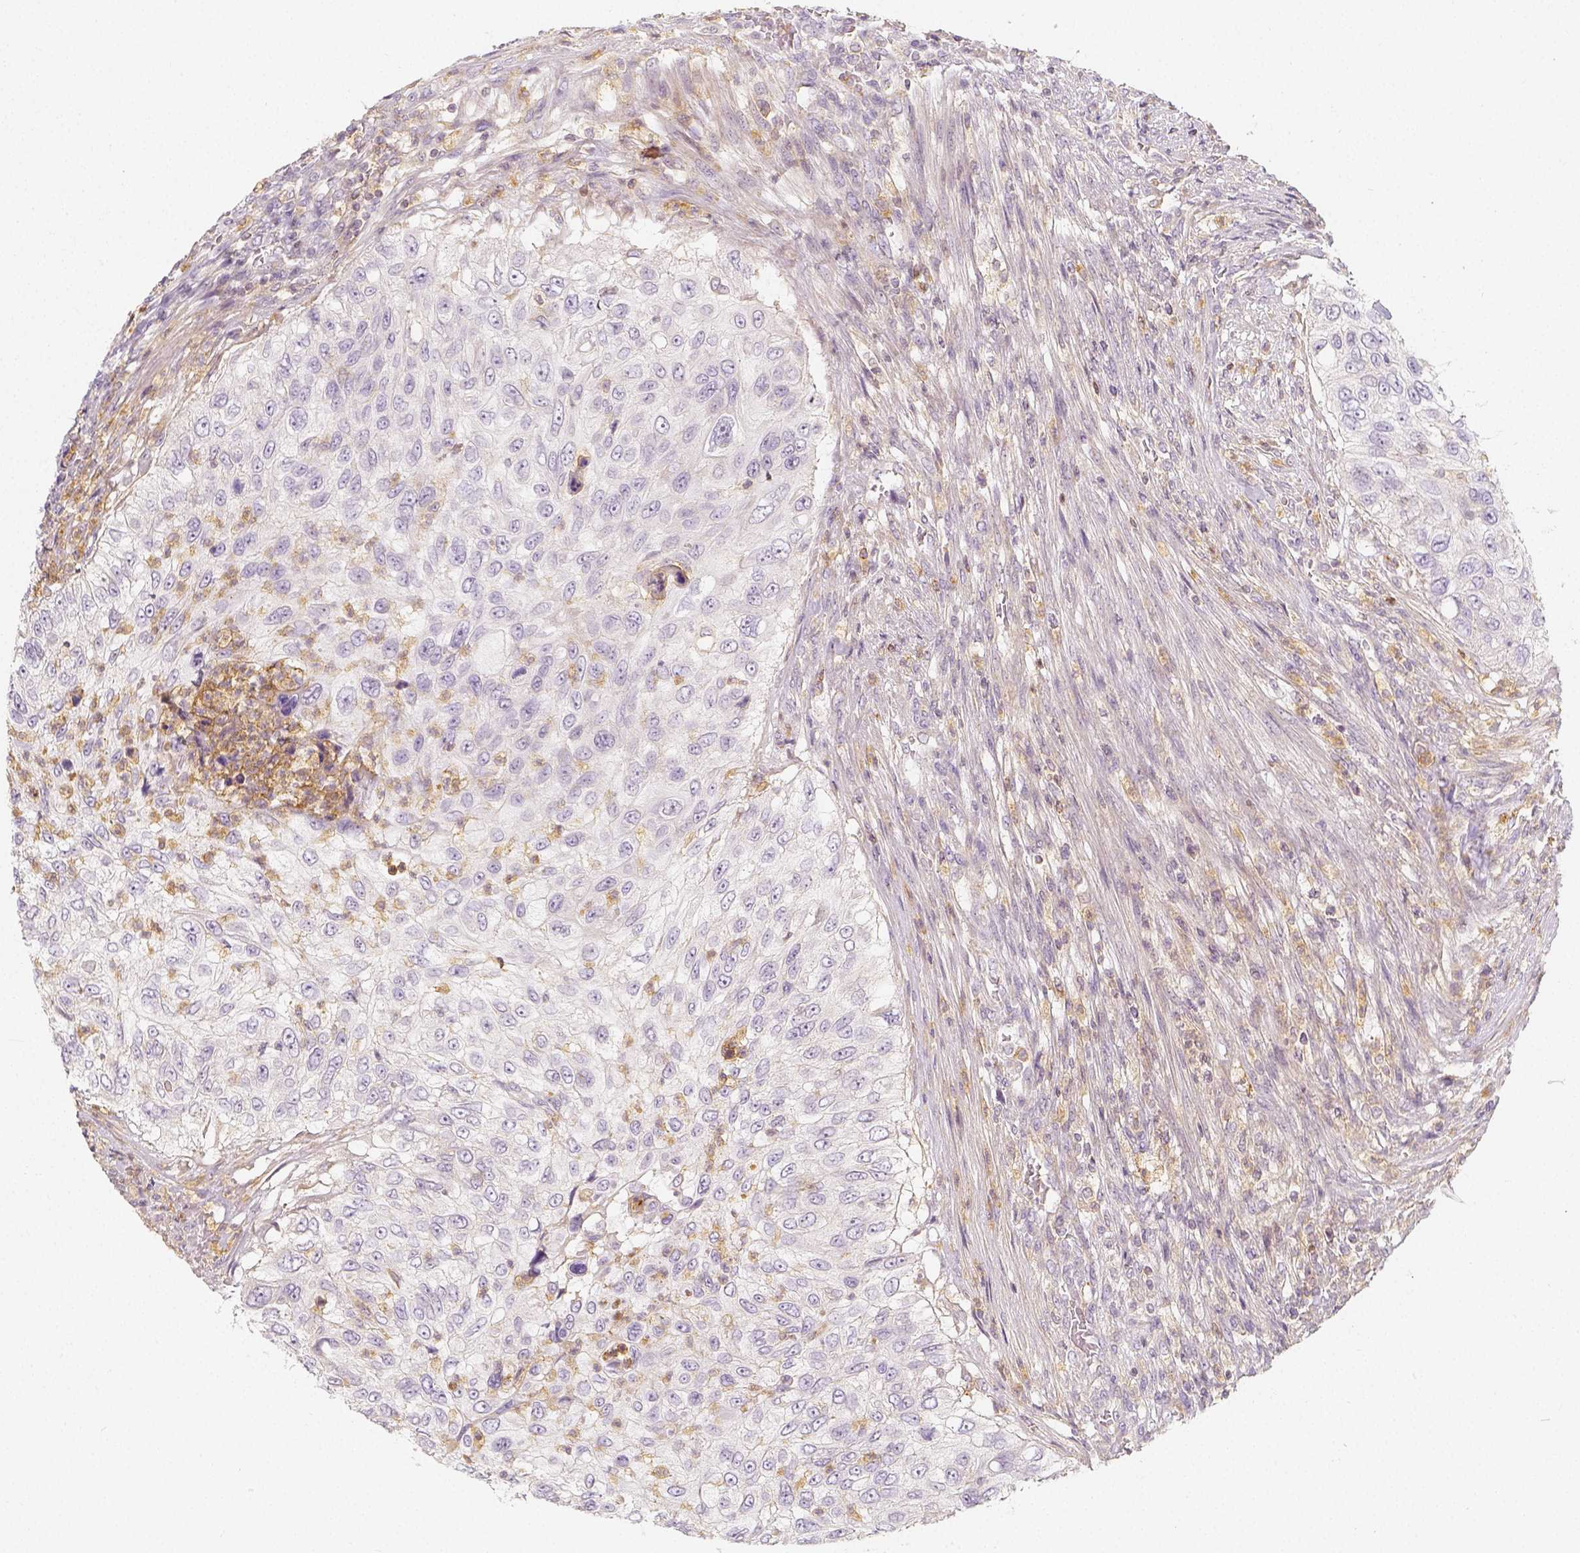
{"staining": {"intensity": "negative", "quantity": "none", "location": "none"}, "tissue": "urothelial cancer", "cell_type": "Tumor cells", "image_type": "cancer", "snomed": [{"axis": "morphology", "description": "Urothelial carcinoma, High grade"}, {"axis": "topography", "description": "Urinary bladder"}], "caption": "This is a photomicrograph of immunohistochemistry staining of high-grade urothelial carcinoma, which shows no expression in tumor cells.", "gene": "PTPRJ", "patient": {"sex": "female", "age": 60}}